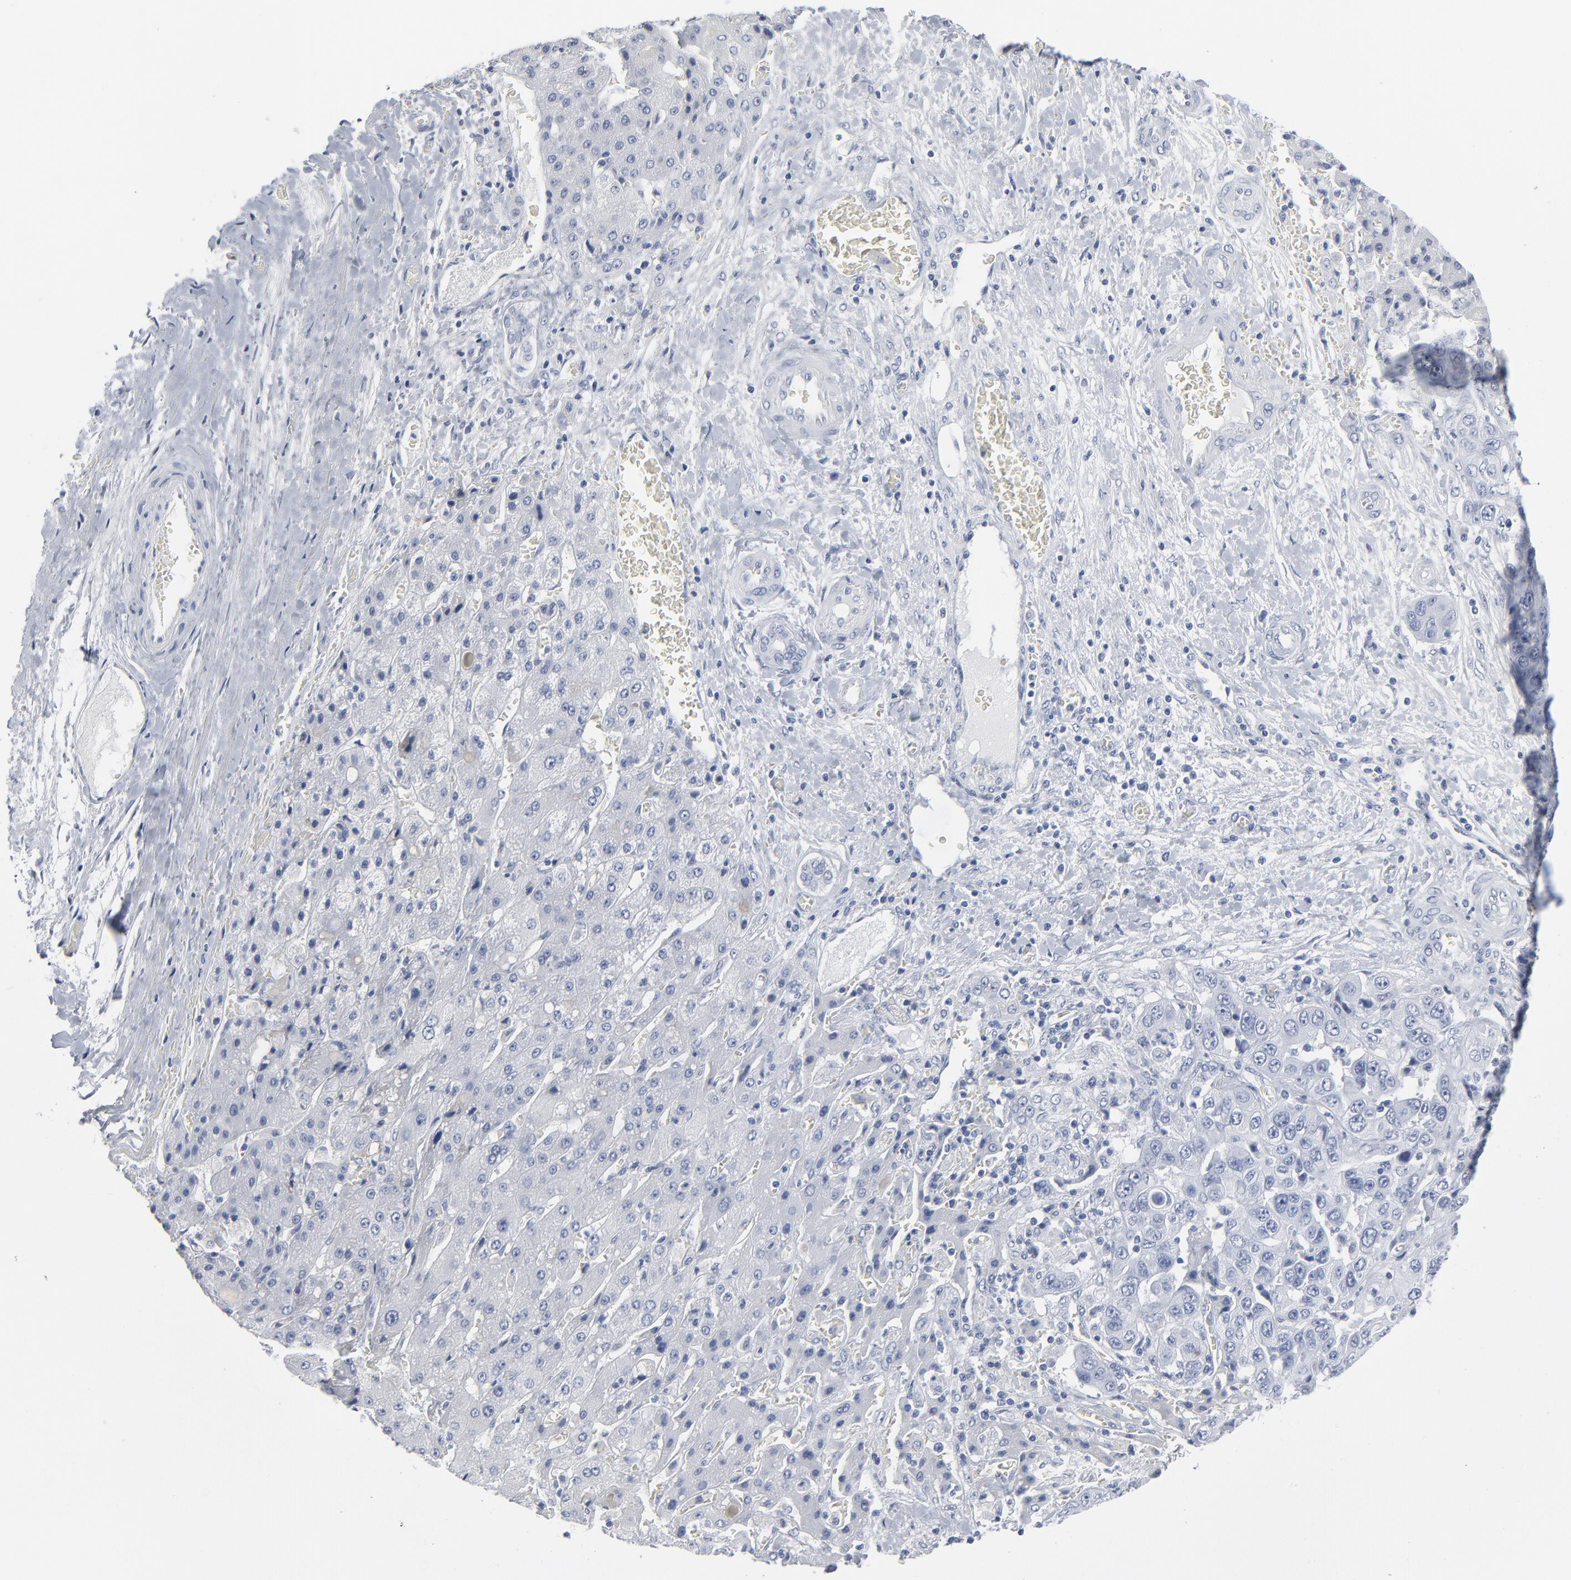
{"staining": {"intensity": "negative", "quantity": "none", "location": "none"}, "tissue": "liver cancer", "cell_type": "Tumor cells", "image_type": "cancer", "snomed": [{"axis": "morphology", "description": "Cholangiocarcinoma"}, {"axis": "topography", "description": "Liver"}], "caption": "Protein analysis of cholangiocarcinoma (liver) displays no significant expression in tumor cells. Nuclei are stained in blue.", "gene": "PAGE1", "patient": {"sex": "female", "age": 52}}